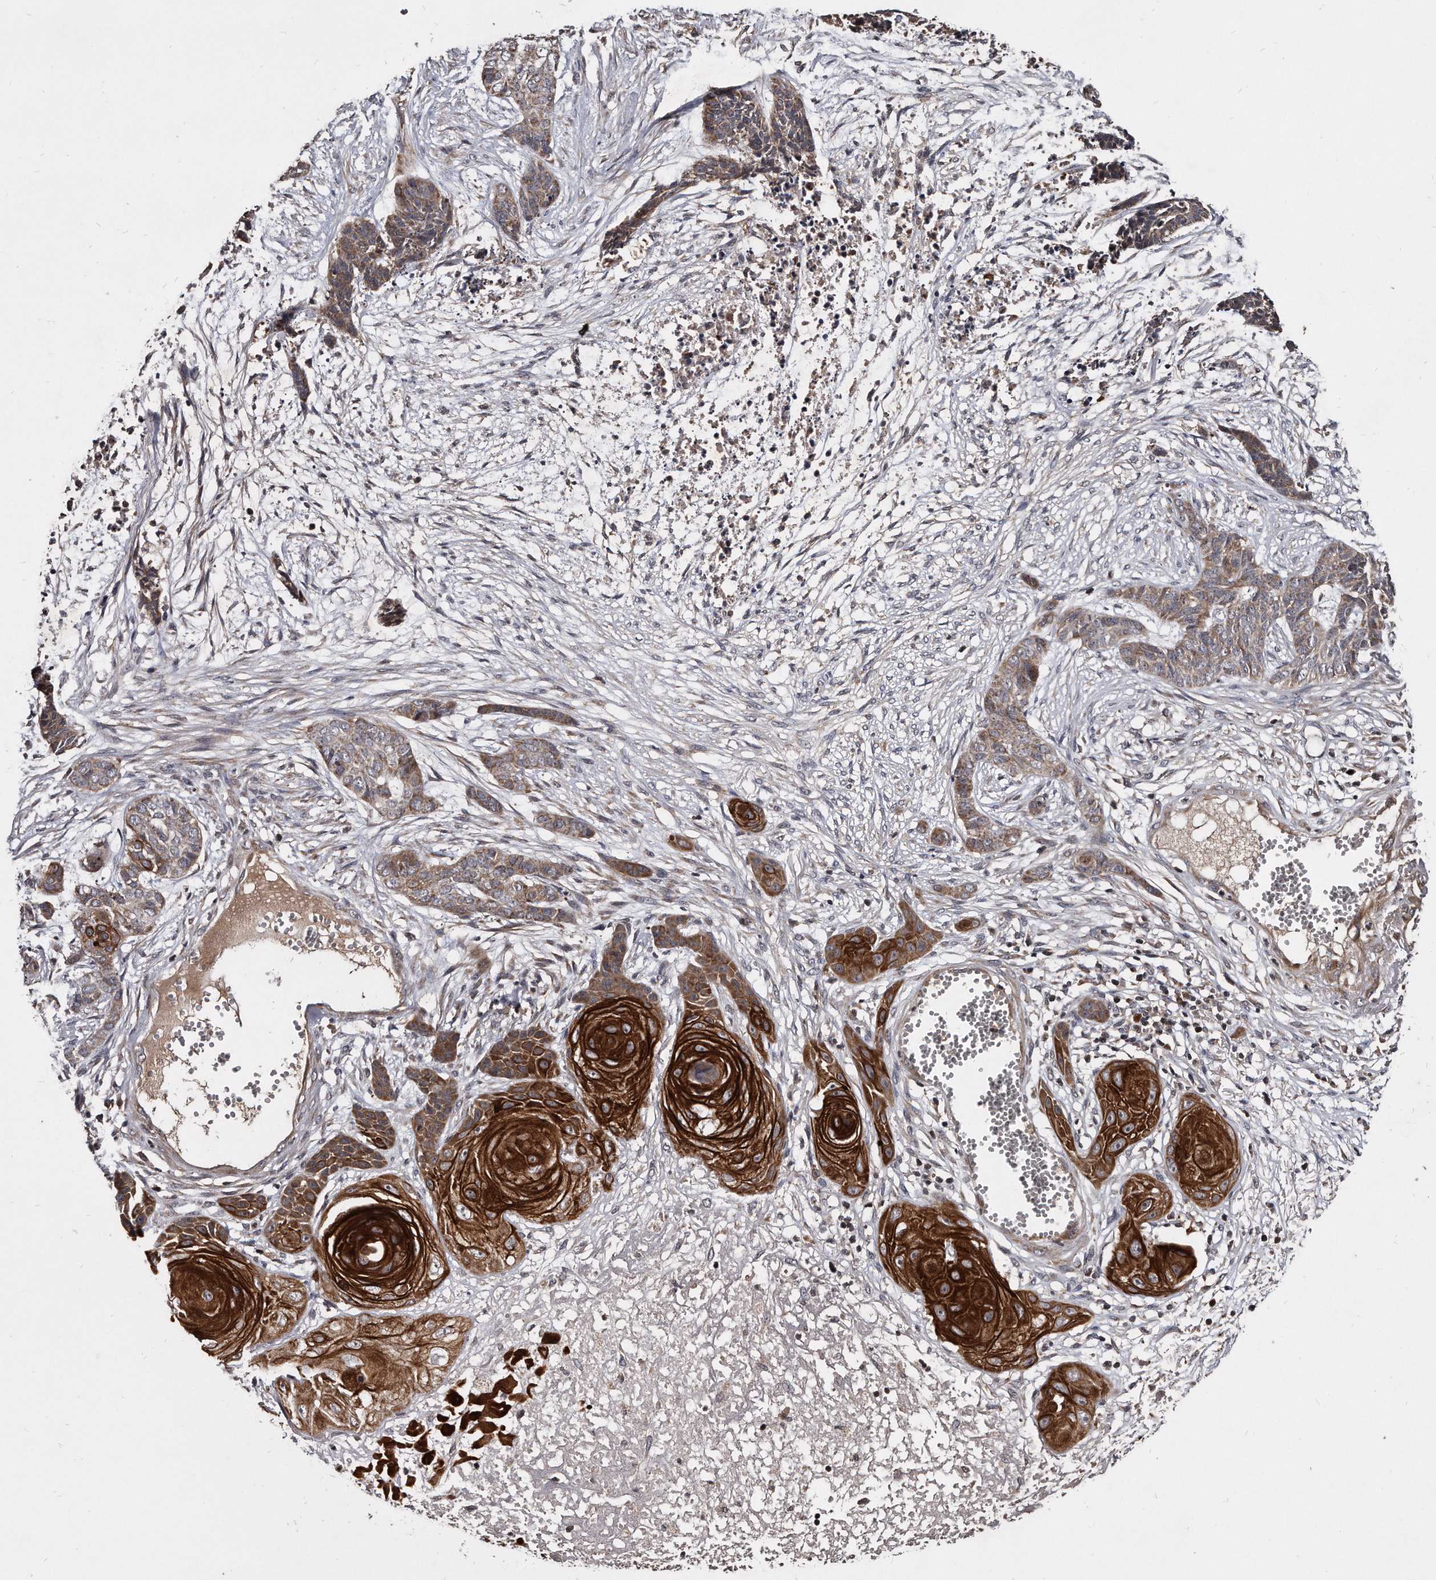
{"staining": {"intensity": "moderate", "quantity": ">75%", "location": "cytoplasmic/membranous"}, "tissue": "skin cancer", "cell_type": "Tumor cells", "image_type": "cancer", "snomed": [{"axis": "morphology", "description": "Basal cell carcinoma"}, {"axis": "topography", "description": "Skin"}], "caption": "Immunohistochemistry of skin basal cell carcinoma demonstrates medium levels of moderate cytoplasmic/membranous staining in approximately >75% of tumor cells. Immunohistochemistry (ihc) stains the protein in brown and the nuclei are stained blue.", "gene": "FAM136A", "patient": {"sex": "female", "age": 64}}